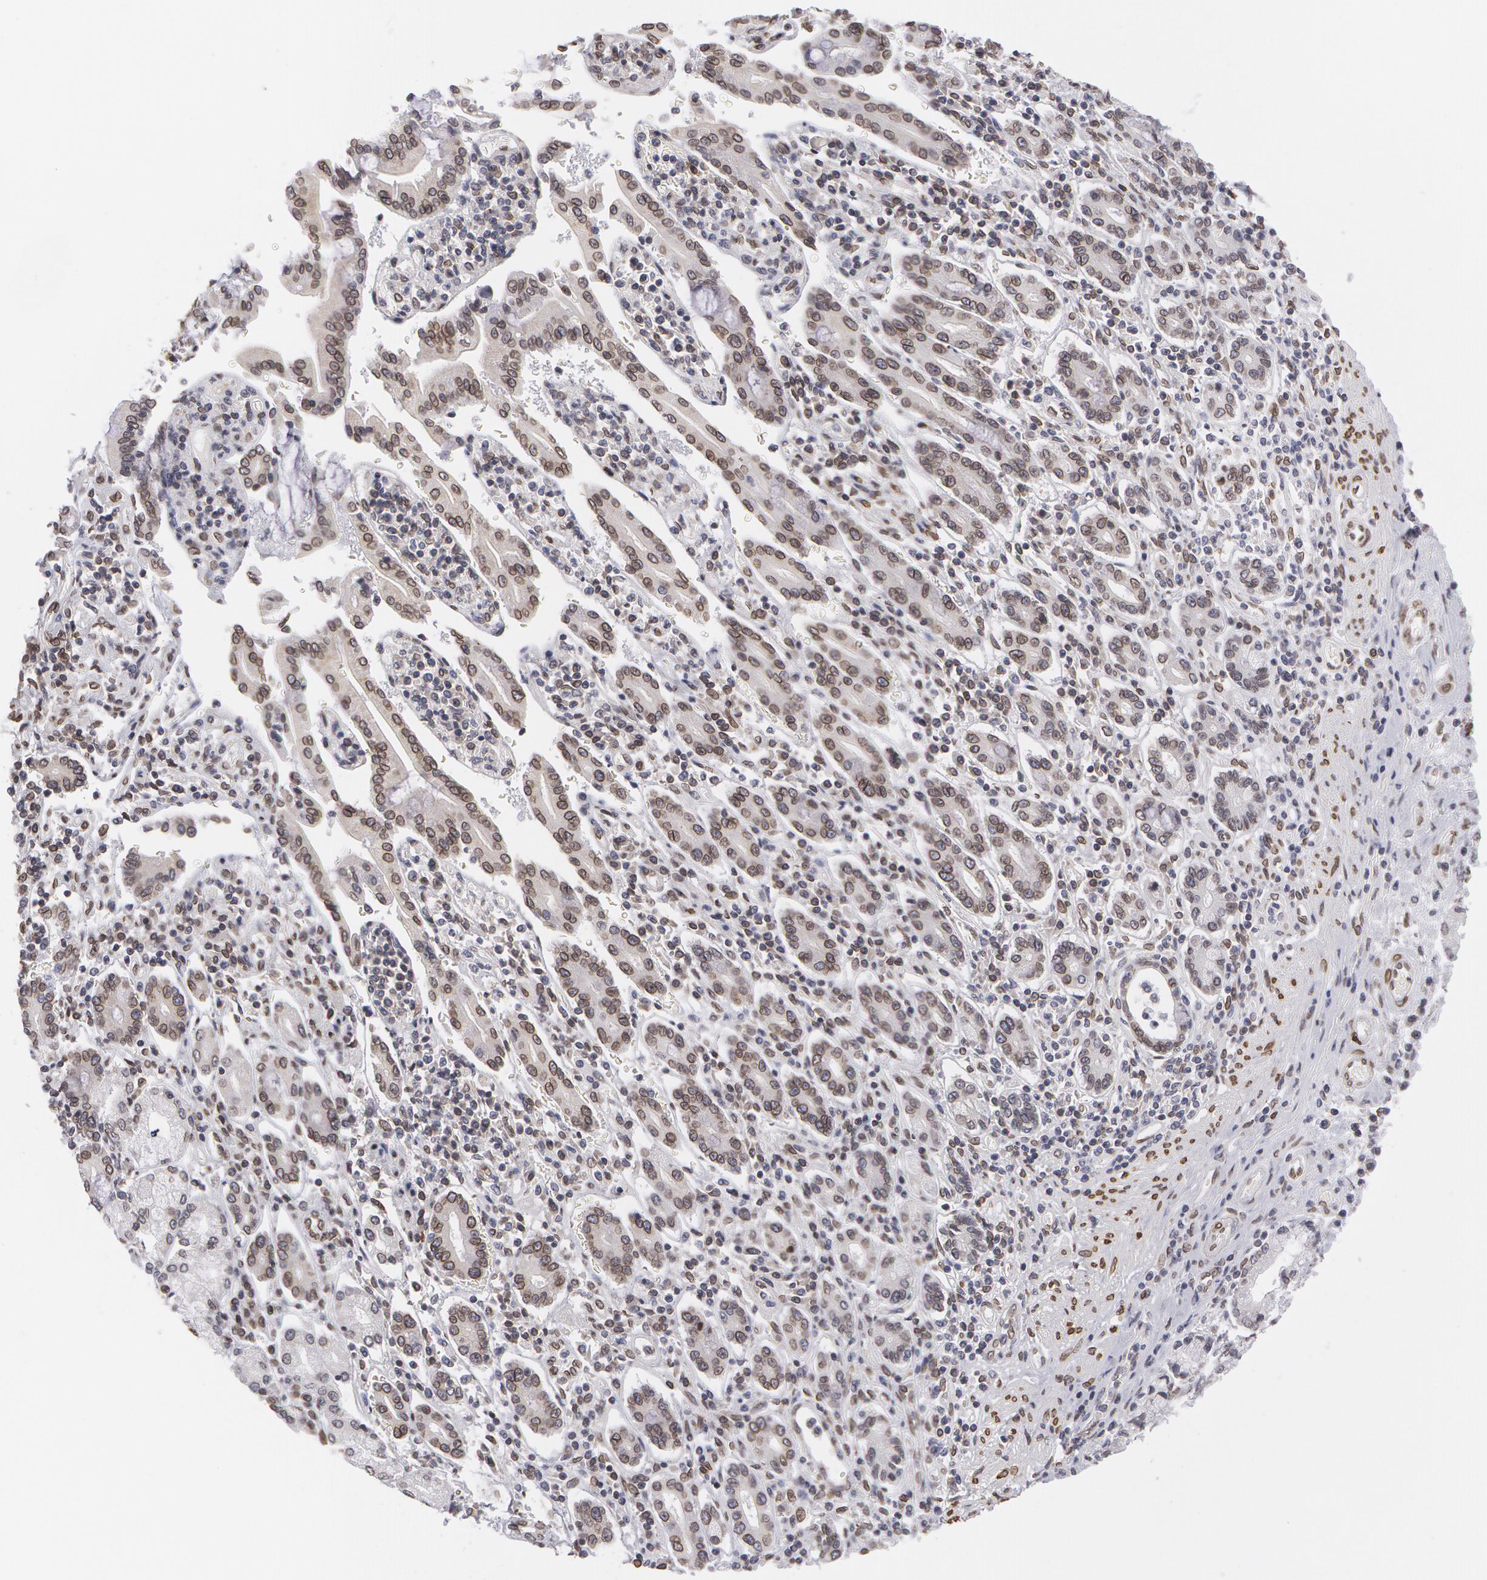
{"staining": {"intensity": "moderate", "quantity": "25%-75%", "location": "nuclear"}, "tissue": "pancreatic cancer", "cell_type": "Tumor cells", "image_type": "cancer", "snomed": [{"axis": "morphology", "description": "Adenocarcinoma, NOS"}, {"axis": "topography", "description": "Pancreas"}], "caption": "Immunohistochemical staining of pancreatic cancer shows medium levels of moderate nuclear positivity in approximately 25%-75% of tumor cells.", "gene": "EMD", "patient": {"sex": "female", "age": 57}}